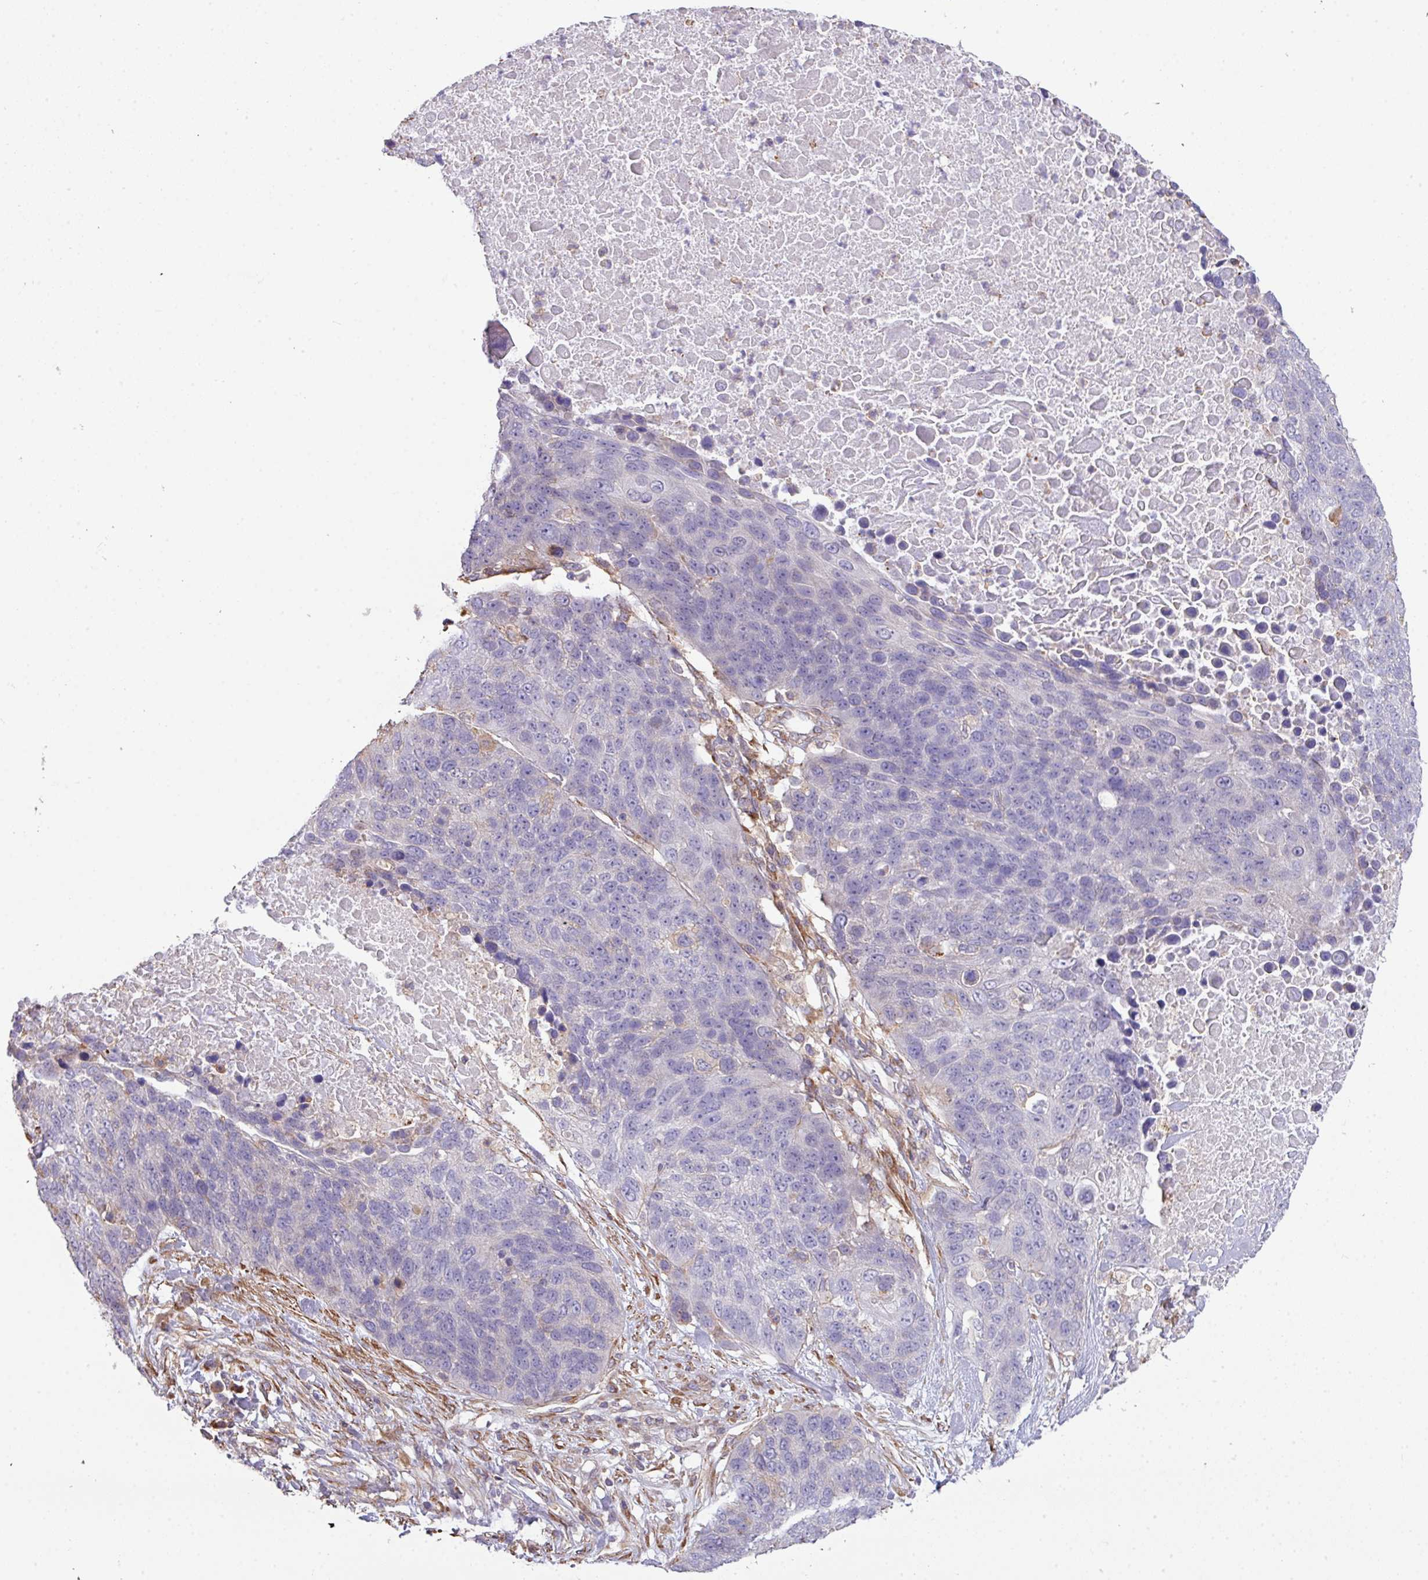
{"staining": {"intensity": "negative", "quantity": "none", "location": "none"}, "tissue": "lung cancer", "cell_type": "Tumor cells", "image_type": "cancer", "snomed": [{"axis": "morphology", "description": "Normal tissue, NOS"}, {"axis": "morphology", "description": "Squamous cell carcinoma, NOS"}, {"axis": "topography", "description": "Lymph node"}, {"axis": "topography", "description": "Lung"}], "caption": "Lung cancer (squamous cell carcinoma) was stained to show a protein in brown. There is no significant staining in tumor cells.", "gene": "LRRC41", "patient": {"sex": "male", "age": 66}}